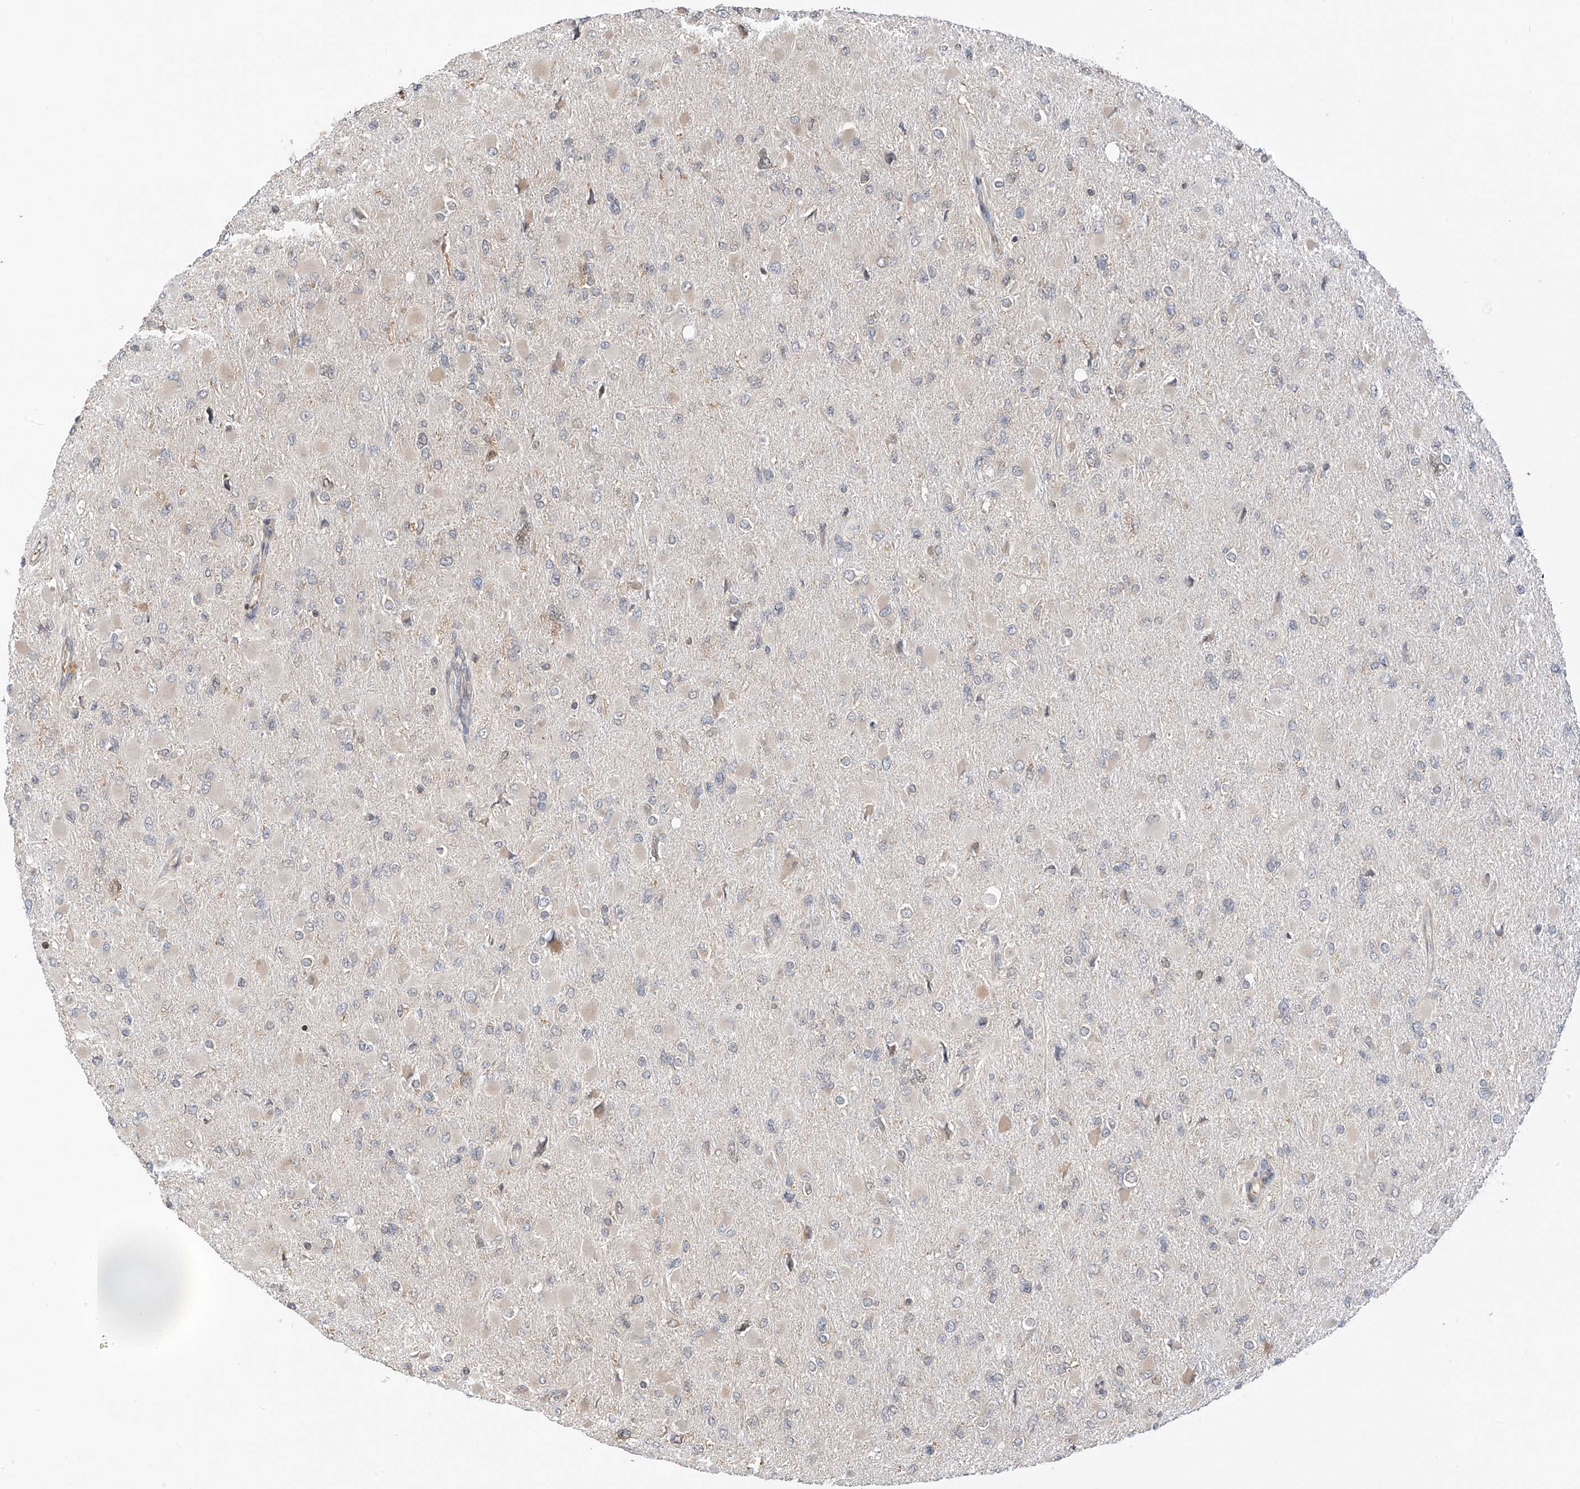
{"staining": {"intensity": "negative", "quantity": "none", "location": "none"}, "tissue": "glioma", "cell_type": "Tumor cells", "image_type": "cancer", "snomed": [{"axis": "morphology", "description": "Glioma, malignant, High grade"}, {"axis": "topography", "description": "Cerebral cortex"}], "caption": "Immunohistochemical staining of glioma reveals no significant expression in tumor cells.", "gene": "PPA2", "patient": {"sex": "female", "age": 36}}